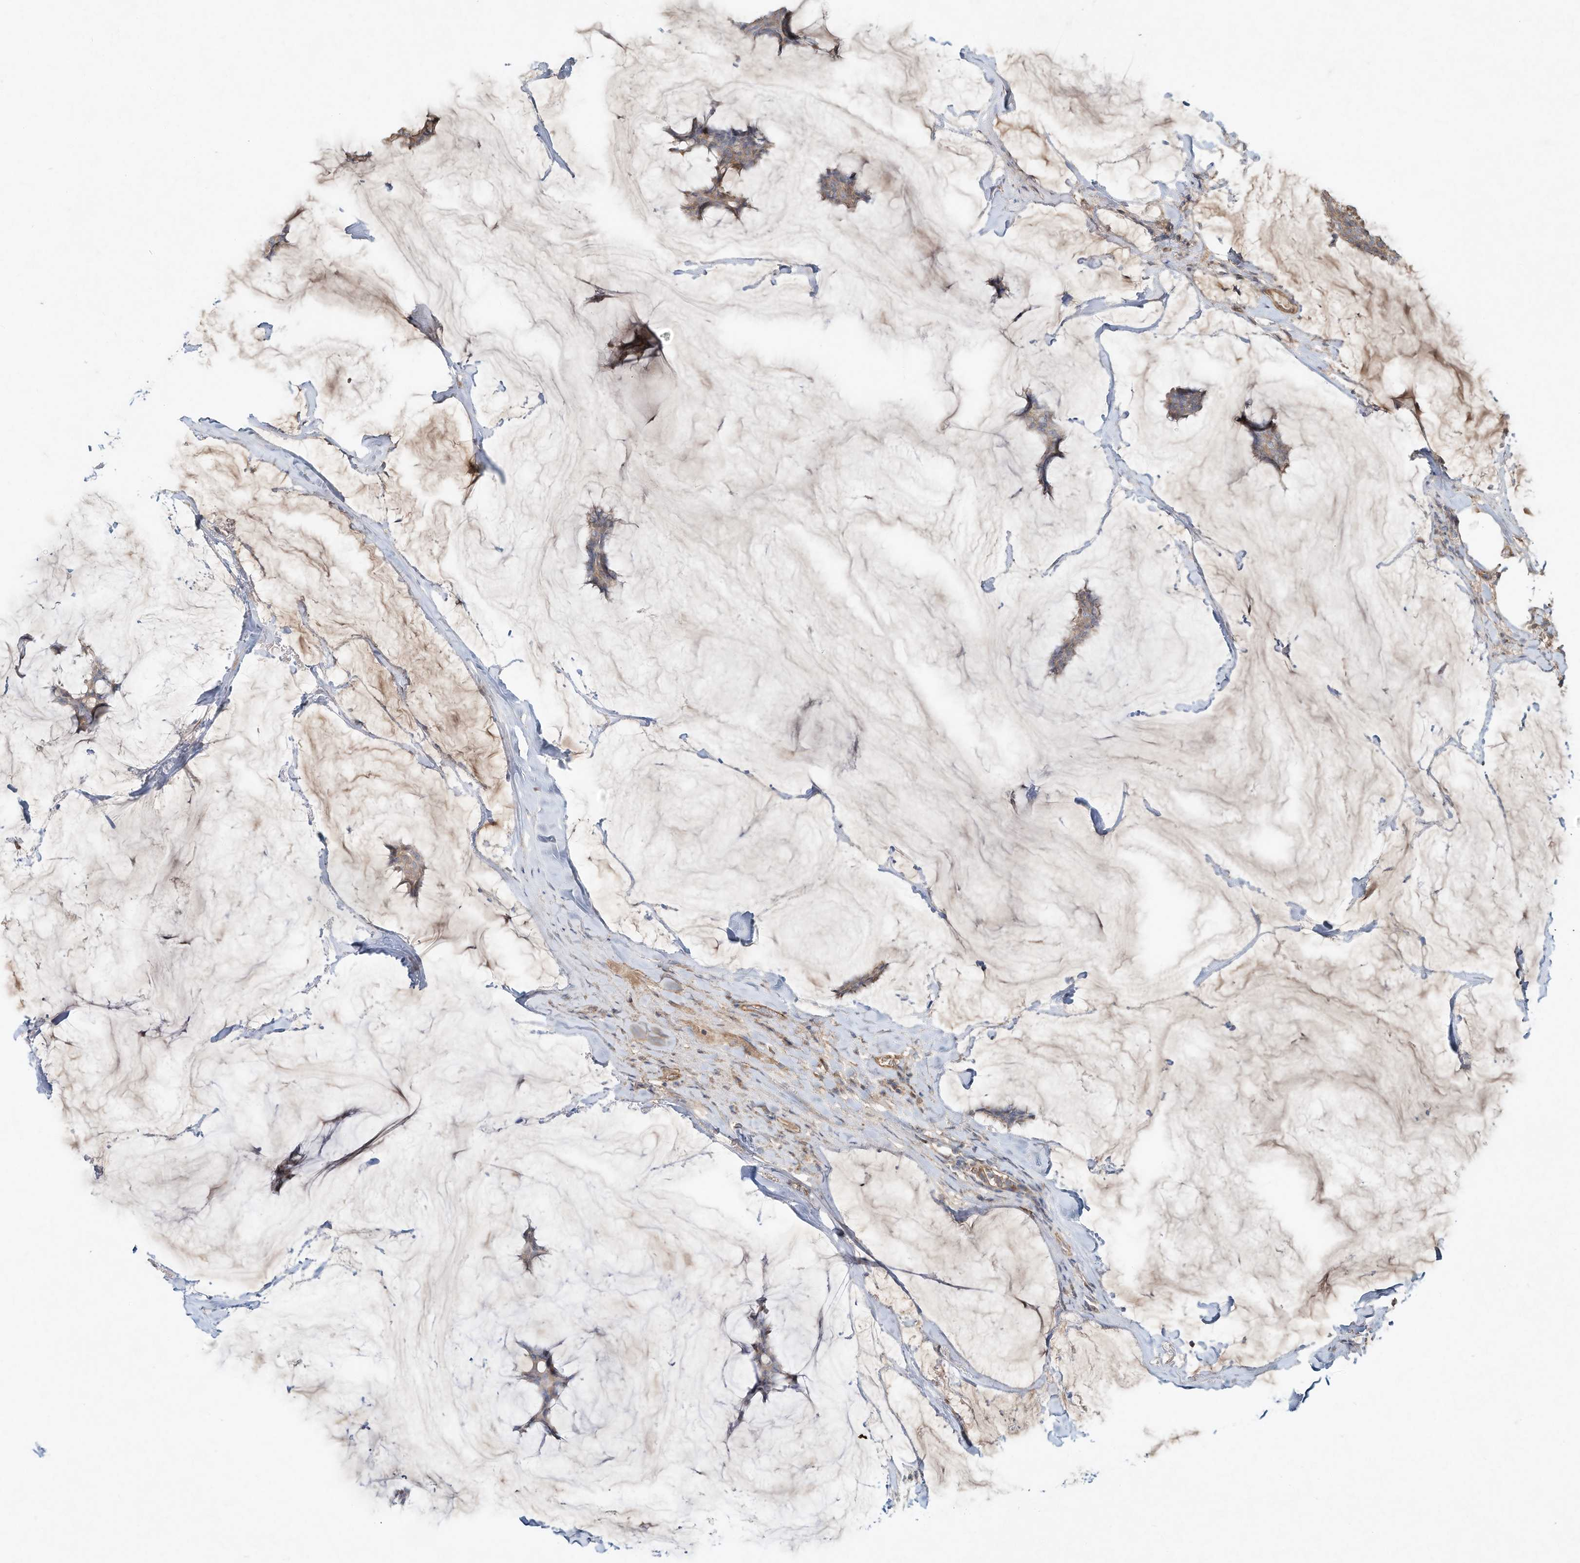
{"staining": {"intensity": "weak", "quantity": ">75%", "location": "cytoplasmic/membranous"}, "tissue": "breast cancer", "cell_type": "Tumor cells", "image_type": "cancer", "snomed": [{"axis": "morphology", "description": "Duct carcinoma"}, {"axis": "topography", "description": "Breast"}], "caption": "Immunohistochemical staining of human breast cancer (invasive ductal carcinoma) exhibits low levels of weak cytoplasmic/membranous positivity in approximately >75% of tumor cells.", "gene": "HTR5A", "patient": {"sex": "female", "age": 93}}